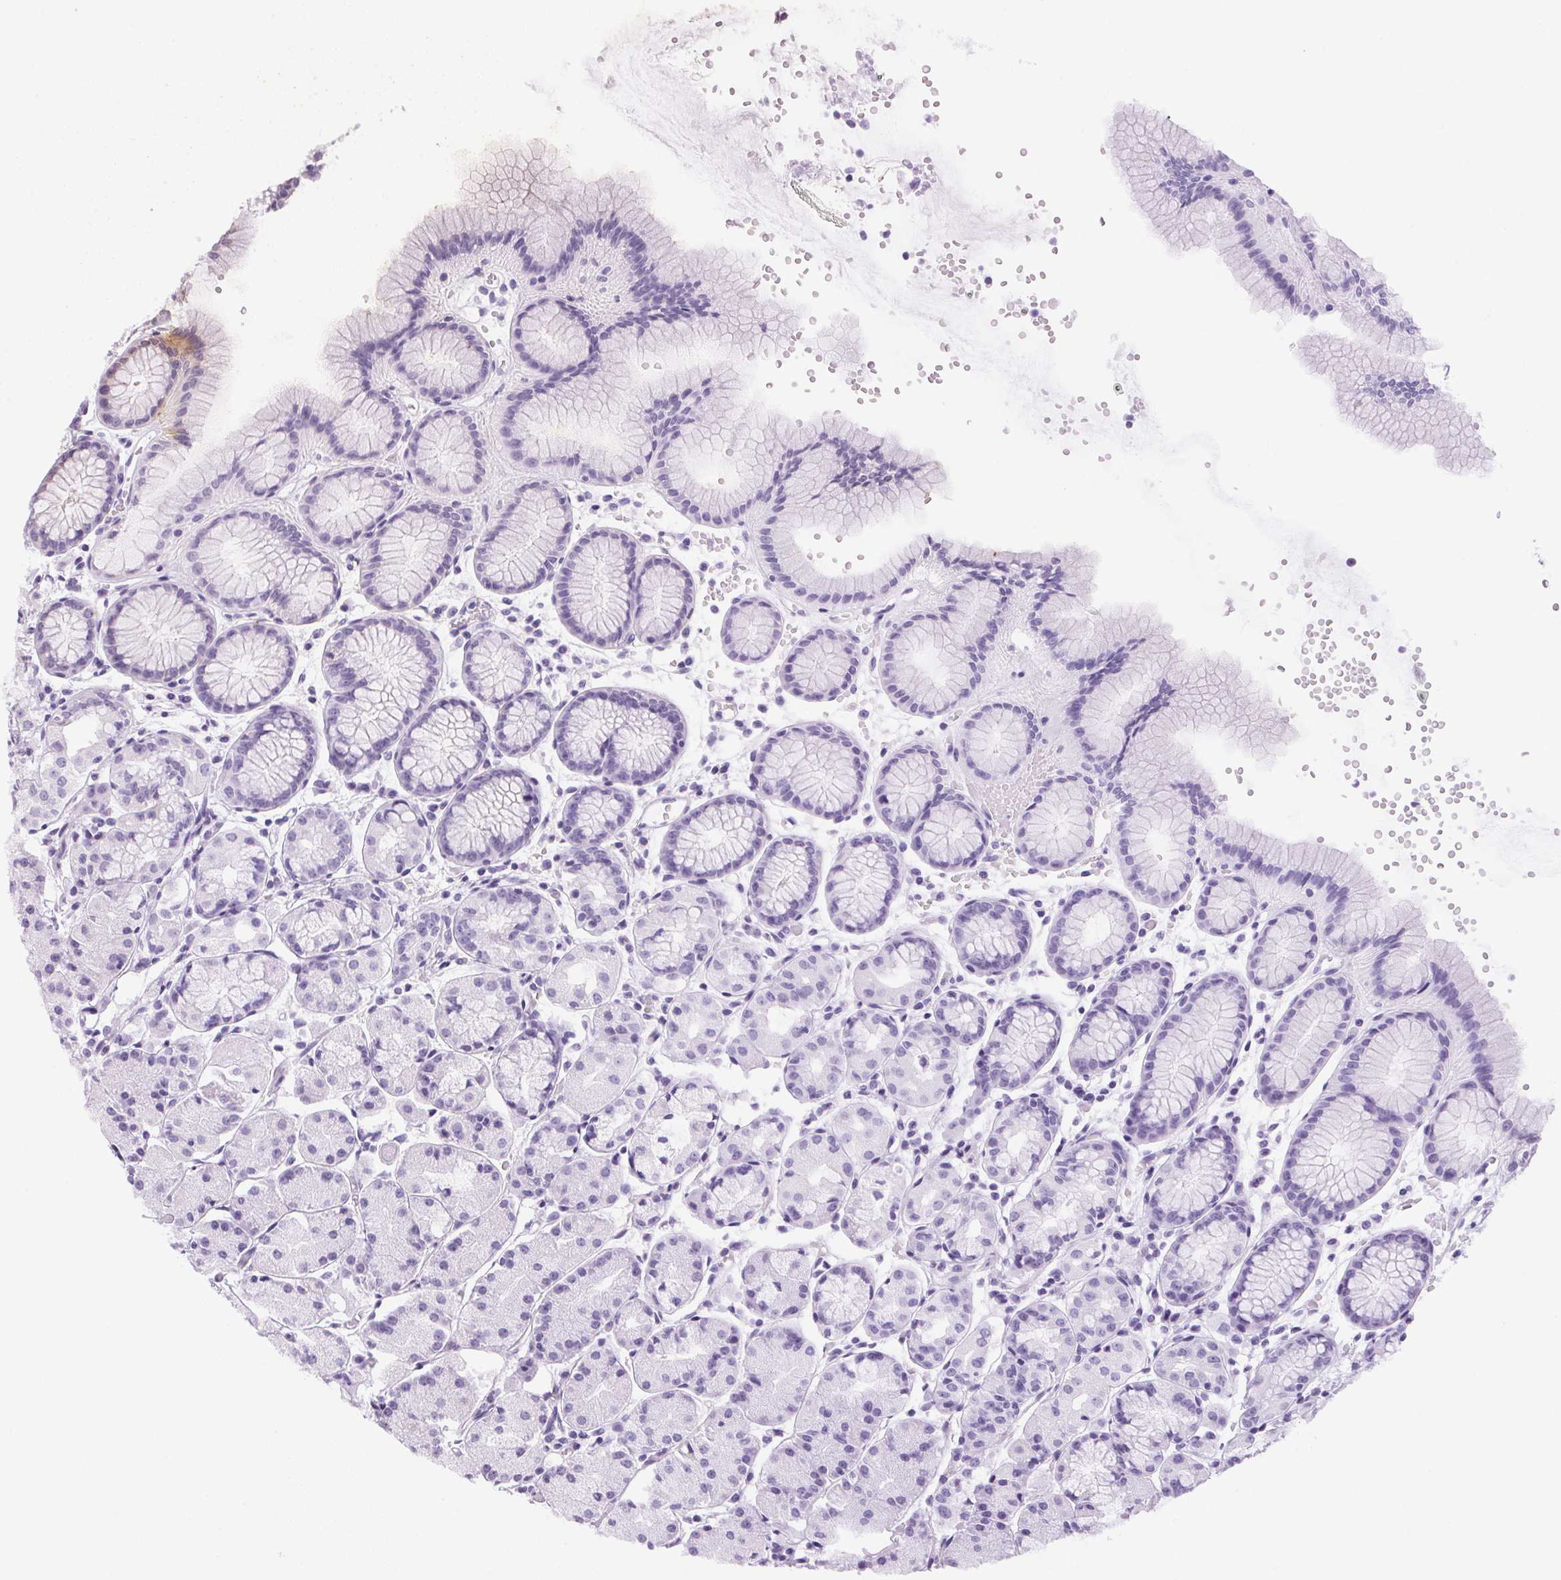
{"staining": {"intensity": "negative", "quantity": "none", "location": "none"}, "tissue": "stomach", "cell_type": "Glandular cells", "image_type": "normal", "snomed": [{"axis": "morphology", "description": "Normal tissue, NOS"}, {"axis": "topography", "description": "Stomach, upper"}], "caption": "This is a image of immunohistochemistry (IHC) staining of benign stomach, which shows no staining in glandular cells.", "gene": "TMEM175", "patient": {"sex": "male", "age": 47}}